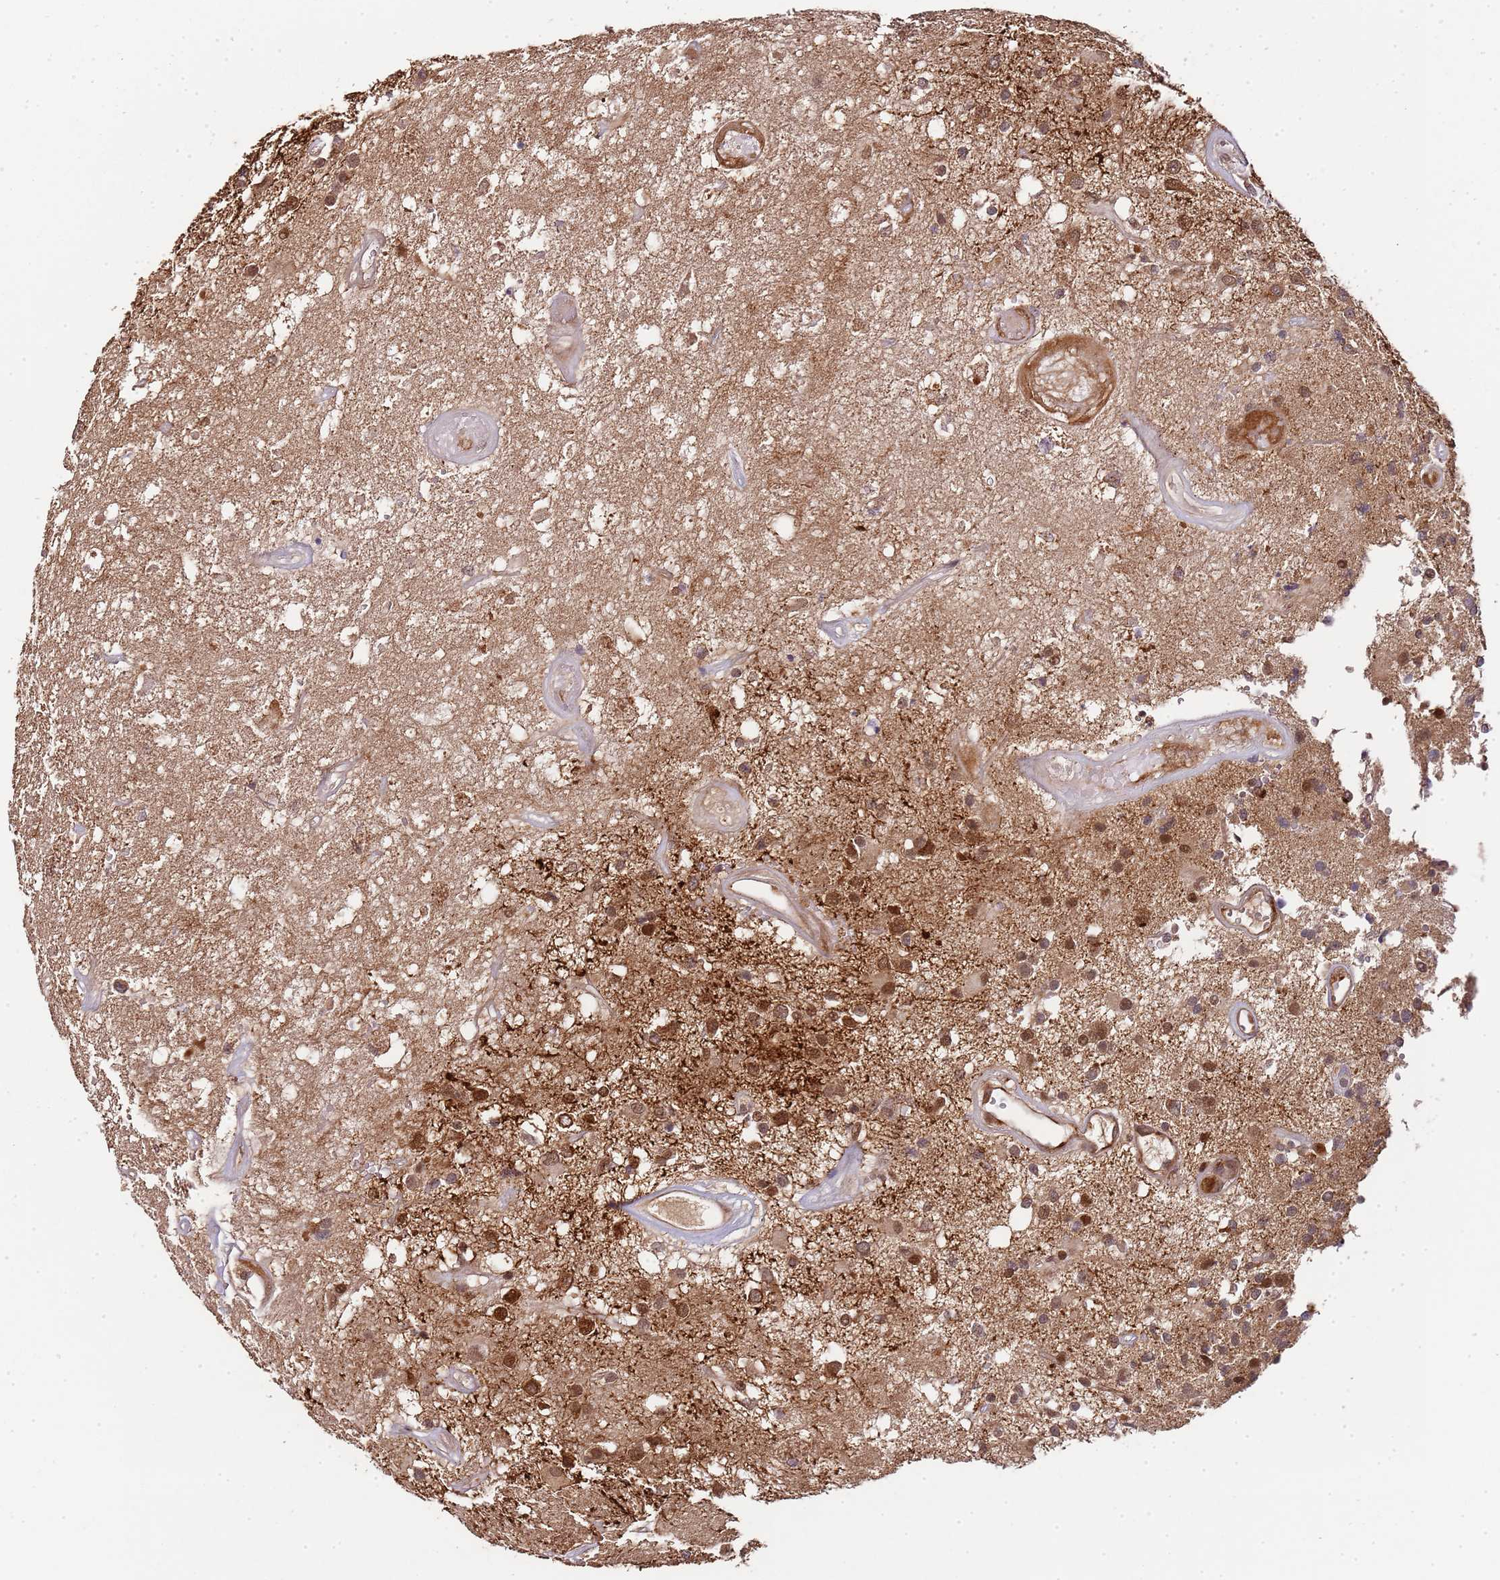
{"staining": {"intensity": "moderate", "quantity": "25%-75%", "location": "cytoplasmic/membranous,nuclear"}, "tissue": "glioma", "cell_type": "Tumor cells", "image_type": "cancer", "snomed": [{"axis": "morphology", "description": "Glioma, malignant, High grade"}, {"axis": "morphology", "description": "Glioblastoma, NOS"}, {"axis": "topography", "description": "Brain"}], "caption": "IHC image of neoplastic tissue: glioma stained using IHC reveals medium levels of moderate protein expression localized specifically in the cytoplasmic/membranous and nuclear of tumor cells, appearing as a cytoplasmic/membranous and nuclear brown color.", "gene": "EDC3", "patient": {"sex": "male", "age": 60}}